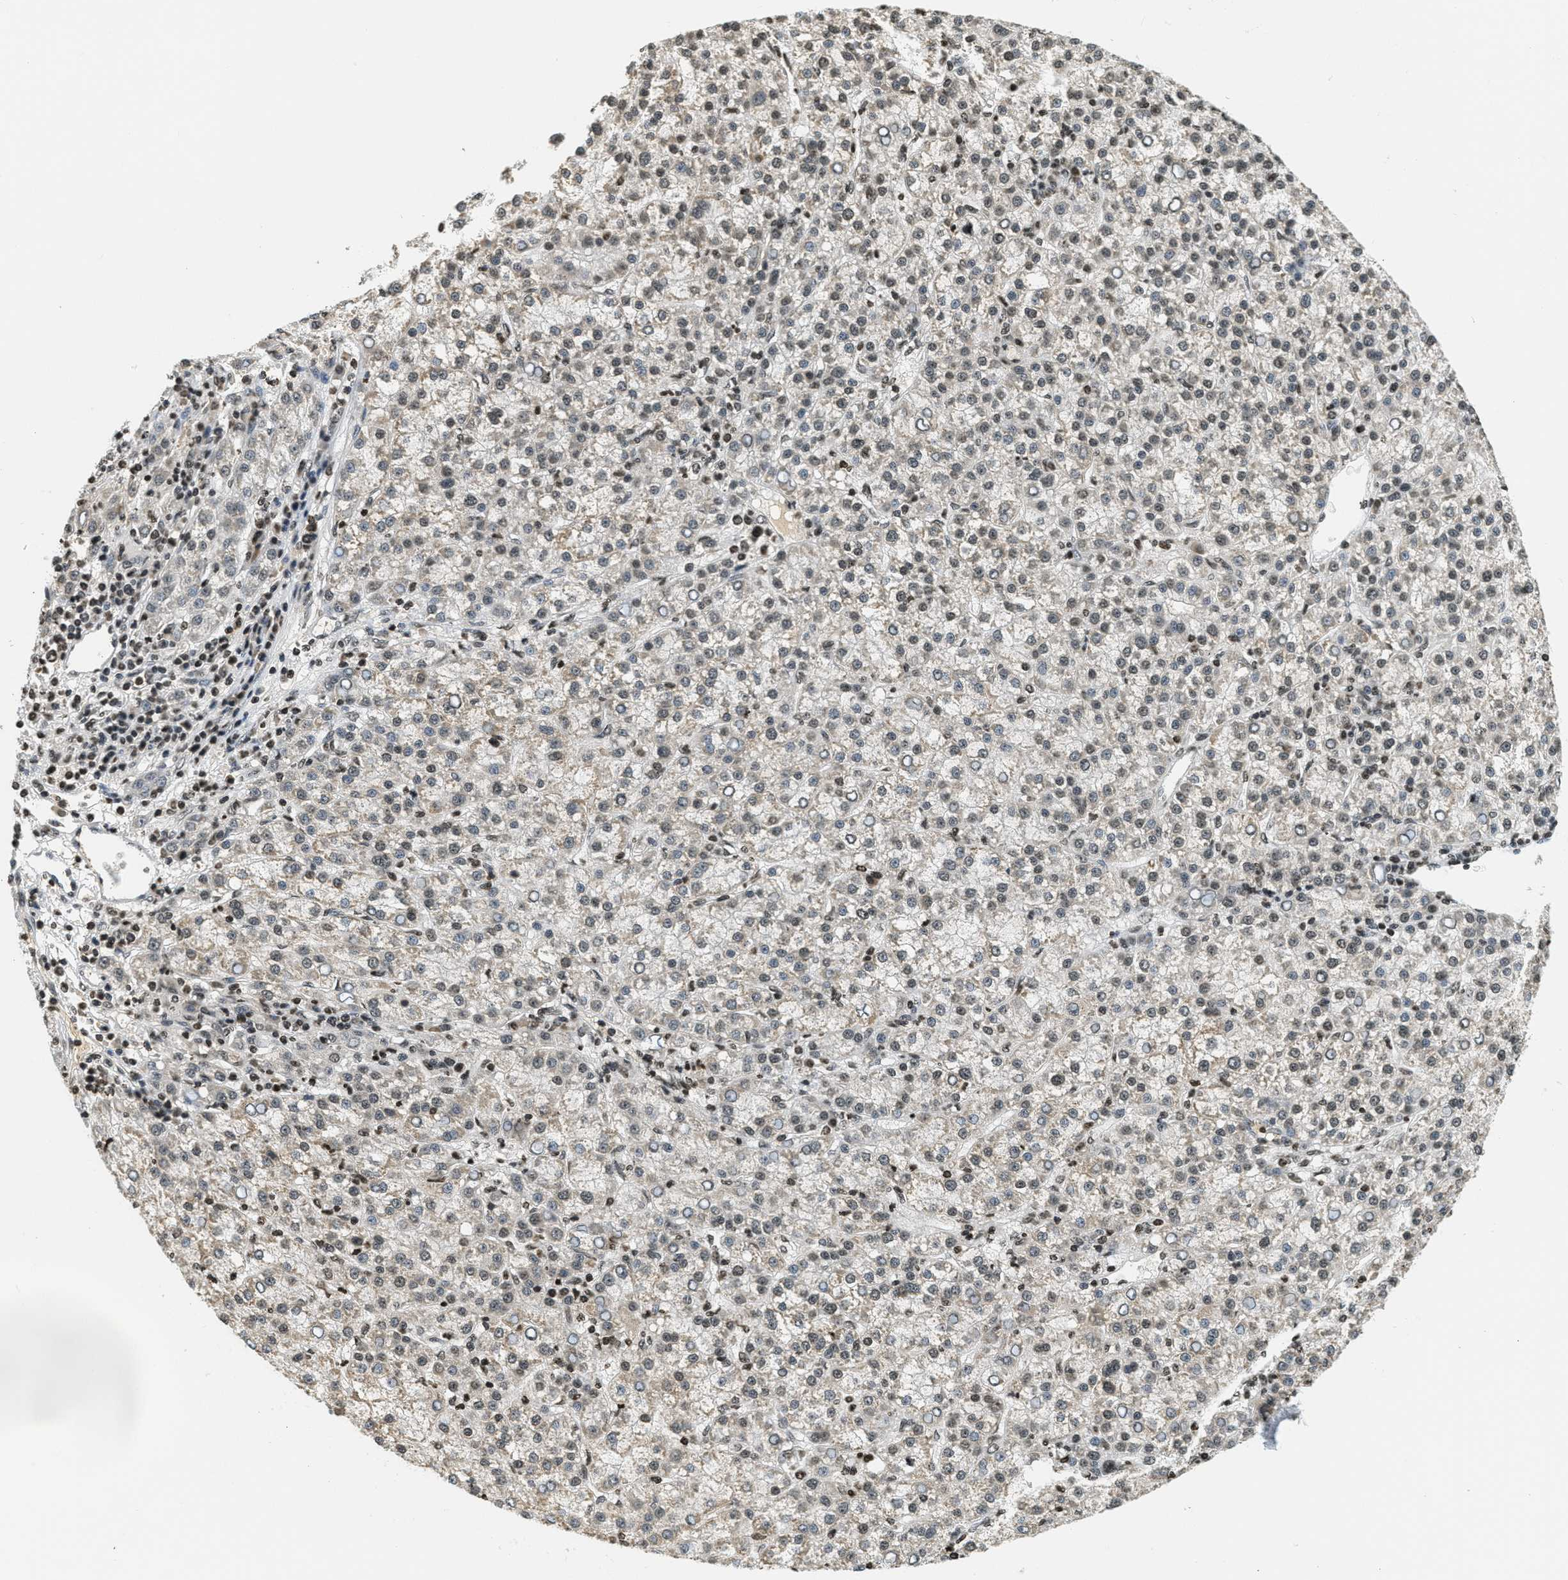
{"staining": {"intensity": "moderate", "quantity": "25%-75%", "location": "nuclear"}, "tissue": "liver cancer", "cell_type": "Tumor cells", "image_type": "cancer", "snomed": [{"axis": "morphology", "description": "Carcinoma, Hepatocellular, NOS"}, {"axis": "topography", "description": "Liver"}], "caption": "Moderate nuclear expression for a protein is identified in about 25%-75% of tumor cells of liver hepatocellular carcinoma using IHC.", "gene": "LDB2", "patient": {"sex": "female", "age": 58}}